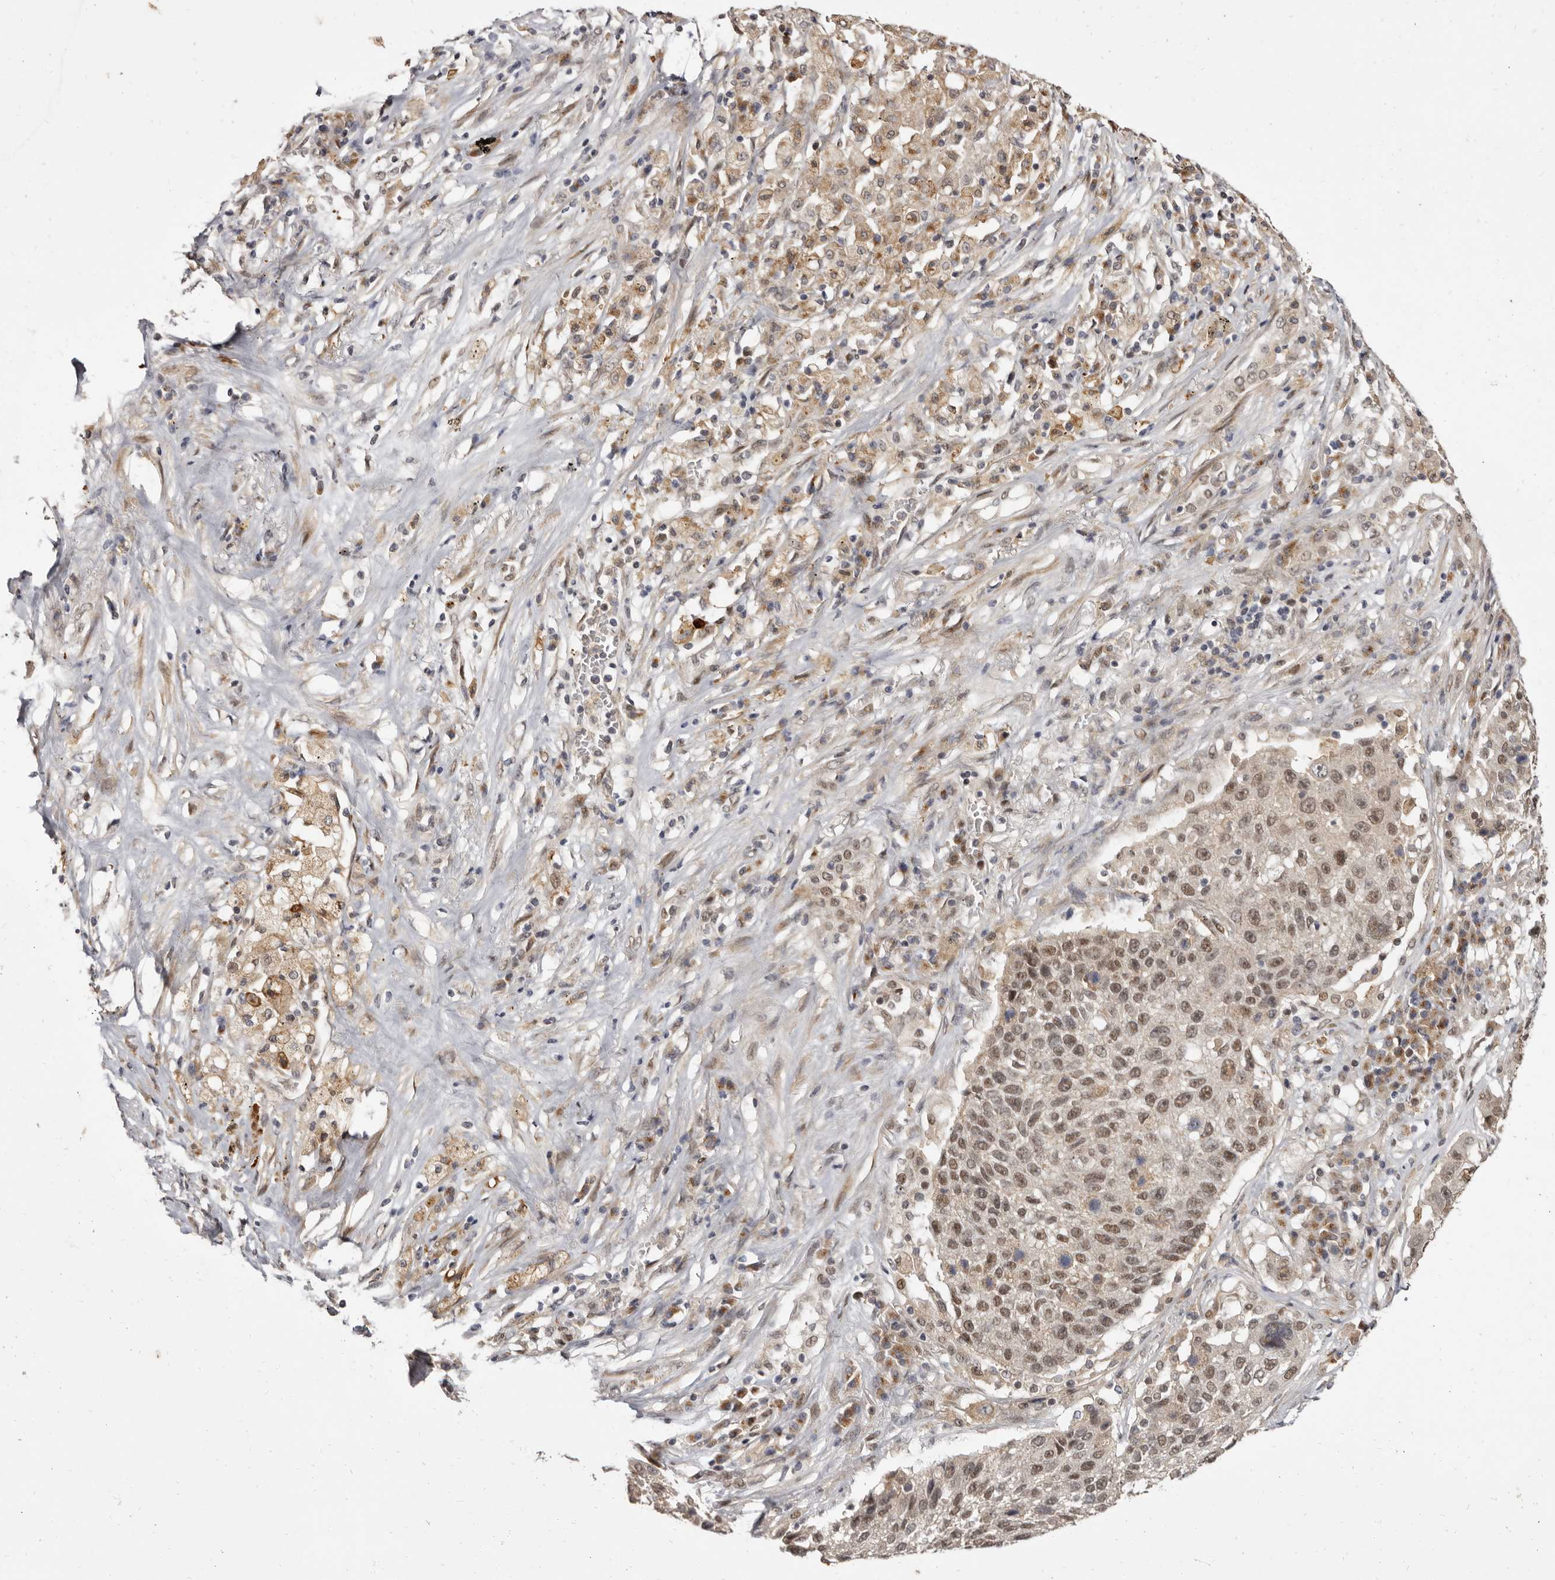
{"staining": {"intensity": "moderate", "quantity": "25%-75%", "location": "nuclear"}, "tissue": "lung cancer", "cell_type": "Tumor cells", "image_type": "cancer", "snomed": [{"axis": "morphology", "description": "Squamous cell carcinoma, NOS"}, {"axis": "topography", "description": "Lung"}], "caption": "IHC staining of squamous cell carcinoma (lung), which displays medium levels of moderate nuclear positivity in approximately 25%-75% of tumor cells indicating moderate nuclear protein positivity. The staining was performed using DAB (3,3'-diaminobenzidine) (brown) for protein detection and nuclei were counterstained in hematoxylin (blue).", "gene": "ZNF326", "patient": {"sex": "male", "age": 61}}